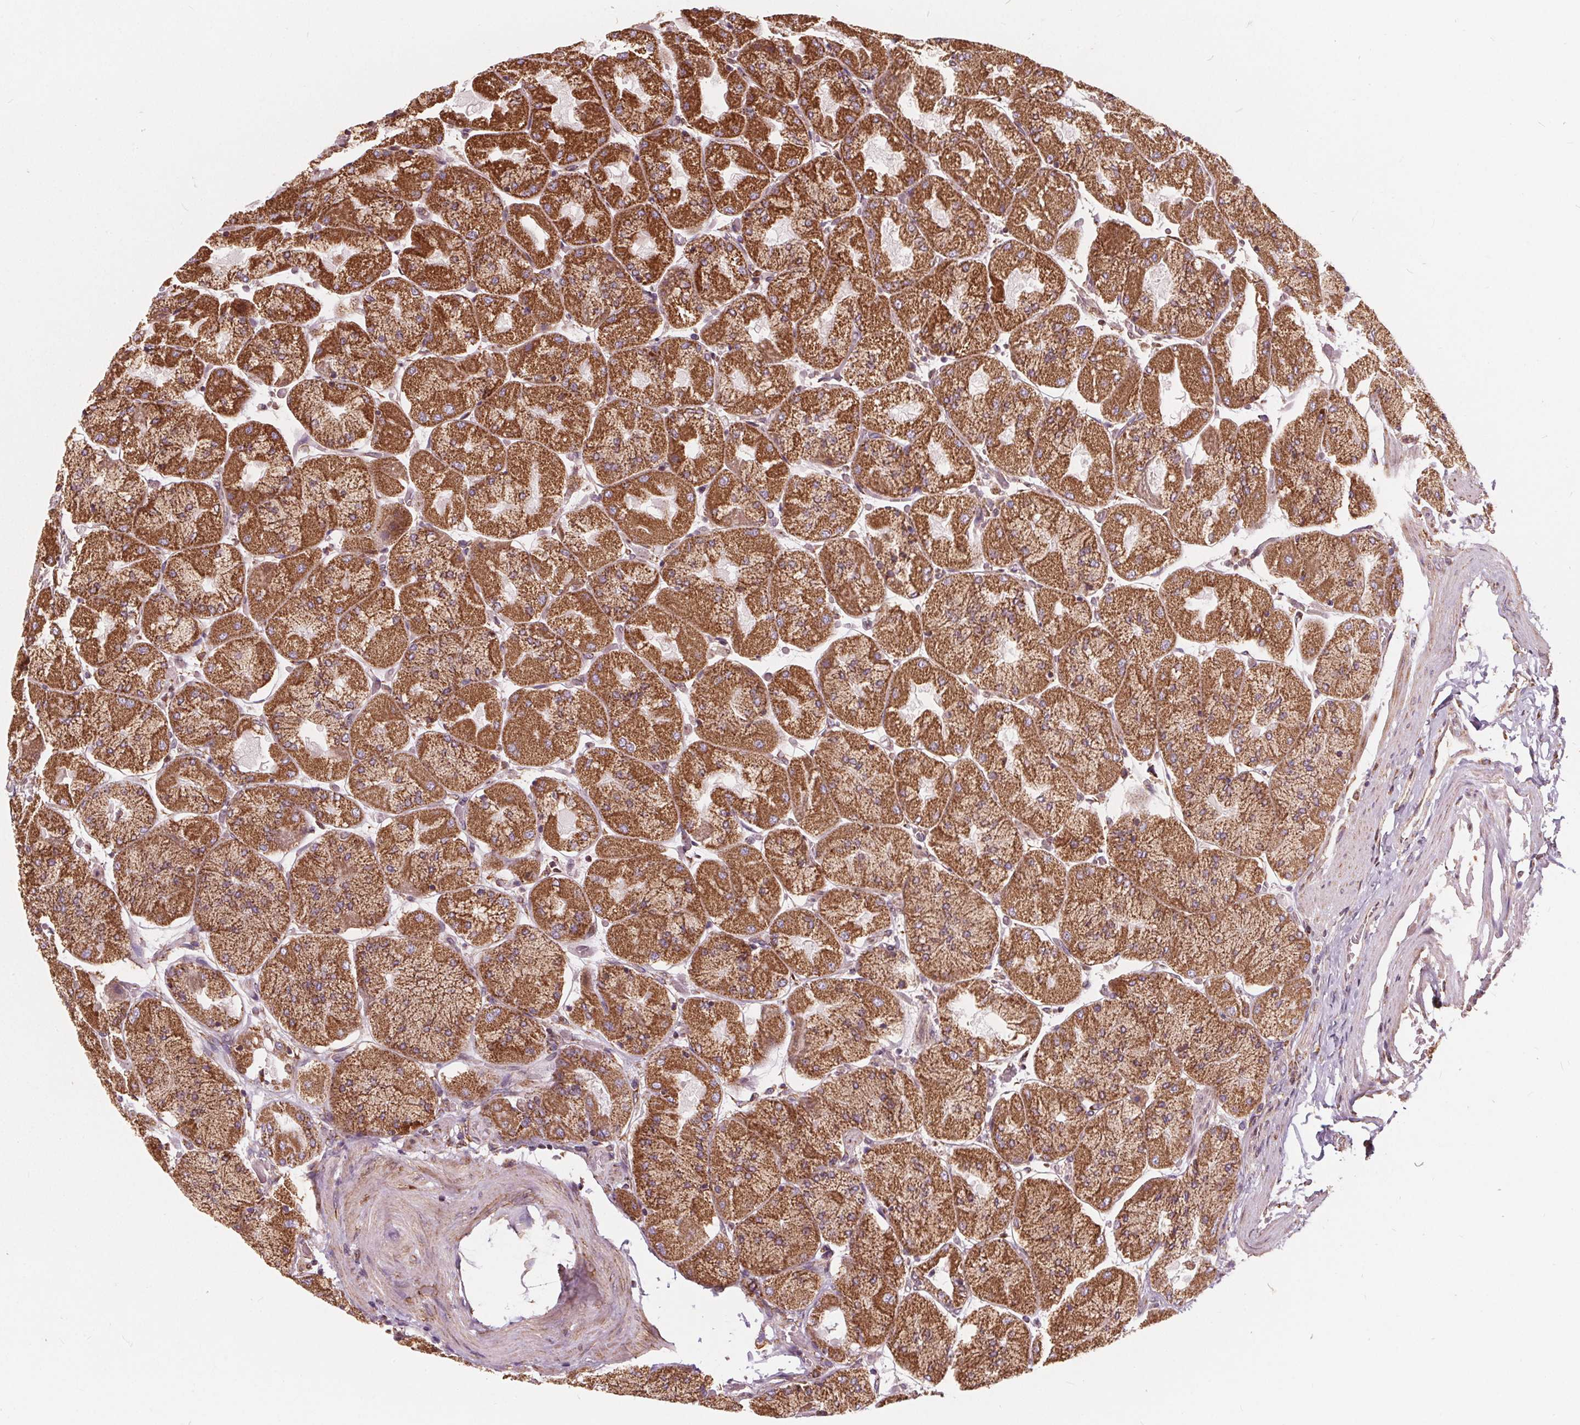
{"staining": {"intensity": "strong", "quantity": ">75%", "location": "cytoplasmic/membranous"}, "tissue": "stomach", "cell_type": "Glandular cells", "image_type": "normal", "snomed": [{"axis": "morphology", "description": "Normal tissue, NOS"}, {"axis": "topography", "description": "Stomach"}], "caption": "Stomach stained with immunohistochemistry (IHC) displays strong cytoplasmic/membranous positivity in about >75% of glandular cells.", "gene": "PLSCR3", "patient": {"sex": "female", "age": 61}}